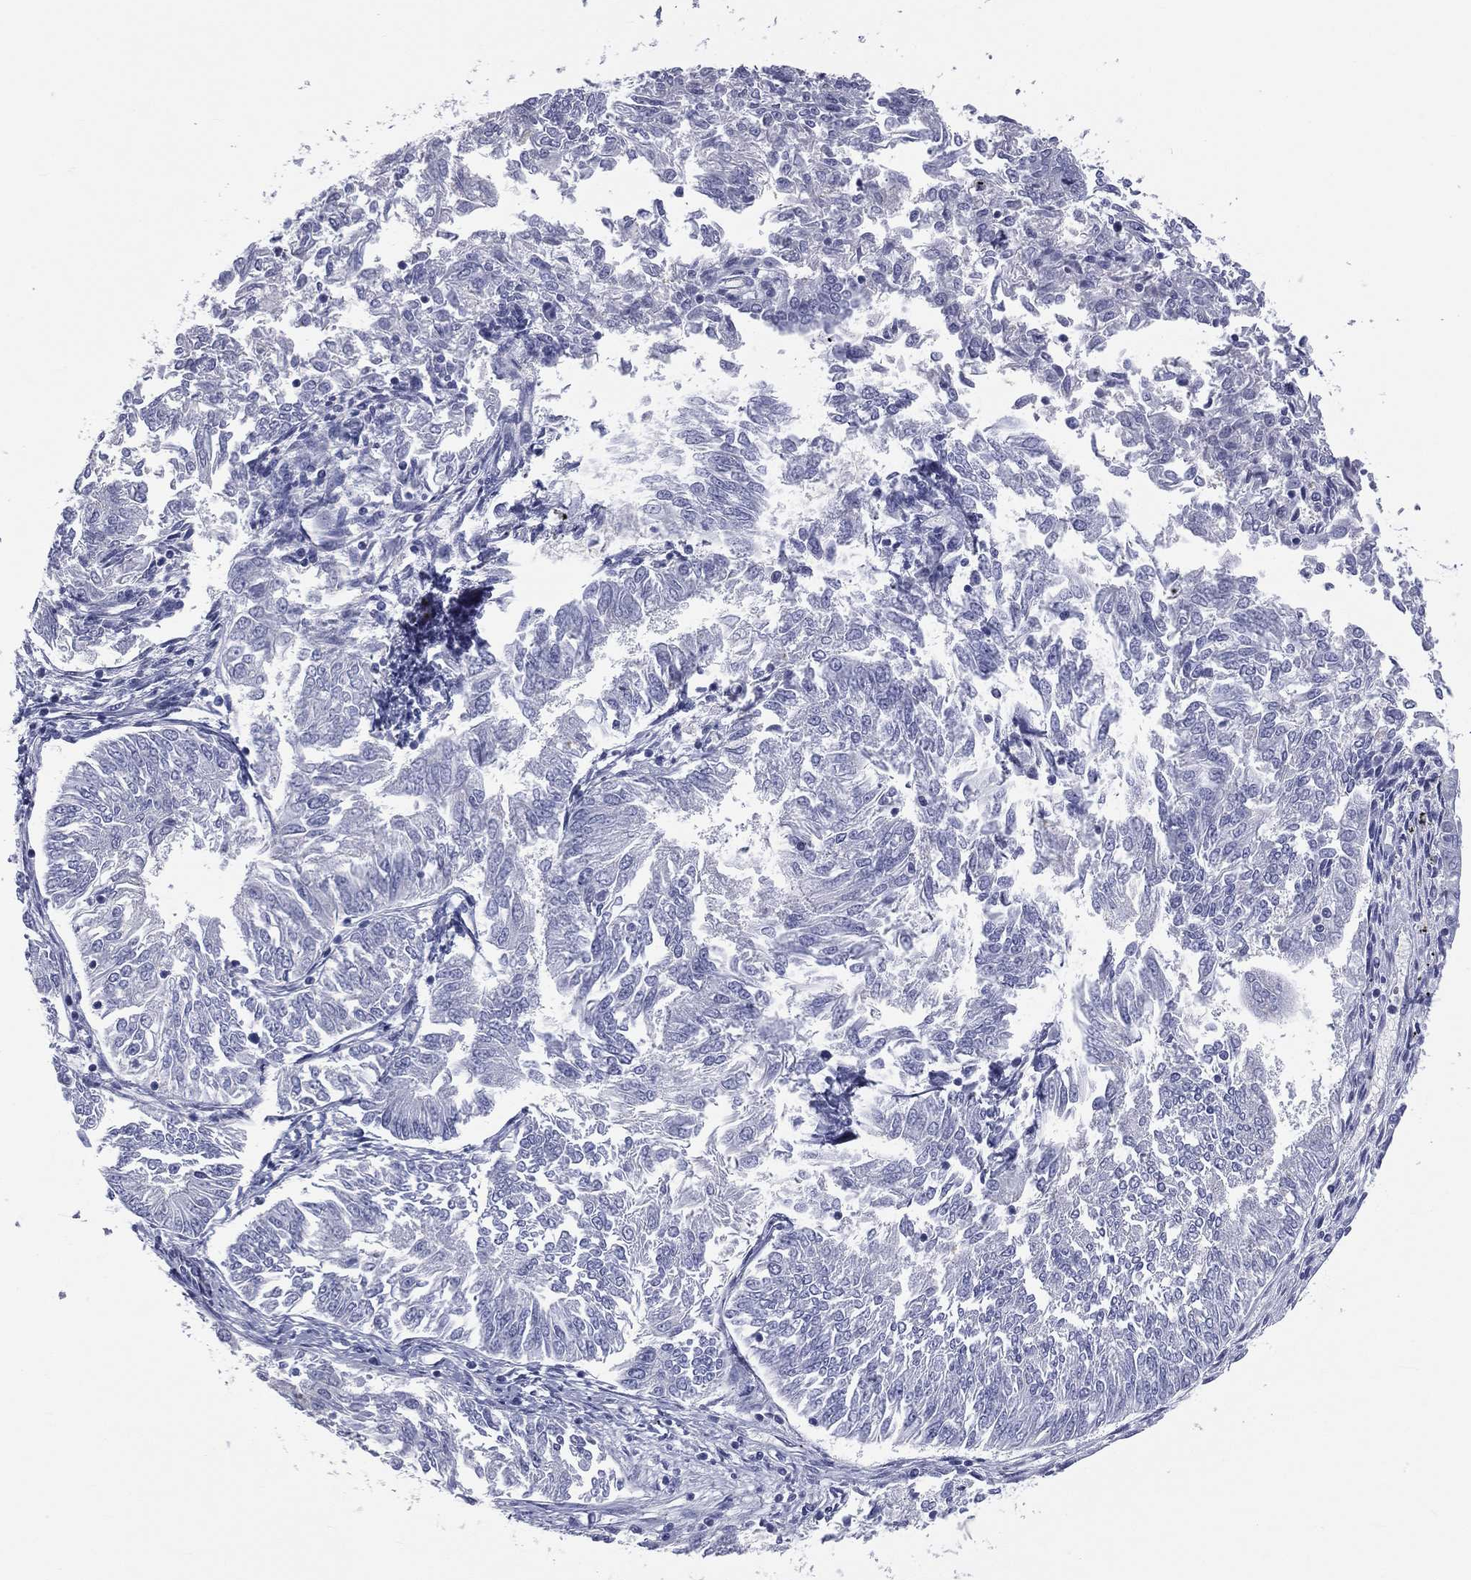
{"staining": {"intensity": "negative", "quantity": "none", "location": "none"}, "tissue": "endometrial cancer", "cell_type": "Tumor cells", "image_type": "cancer", "snomed": [{"axis": "morphology", "description": "Adenocarcinoma, NOS"}, {"axis": "topography", "description": "Endometrium"}], "caption": "Endometrial adenocarcinoma was stained to show a protein in brown. There is no significant expression in tumor cells.", "gene": "MLN", "patient": {"sex": "female", "age": 58}}